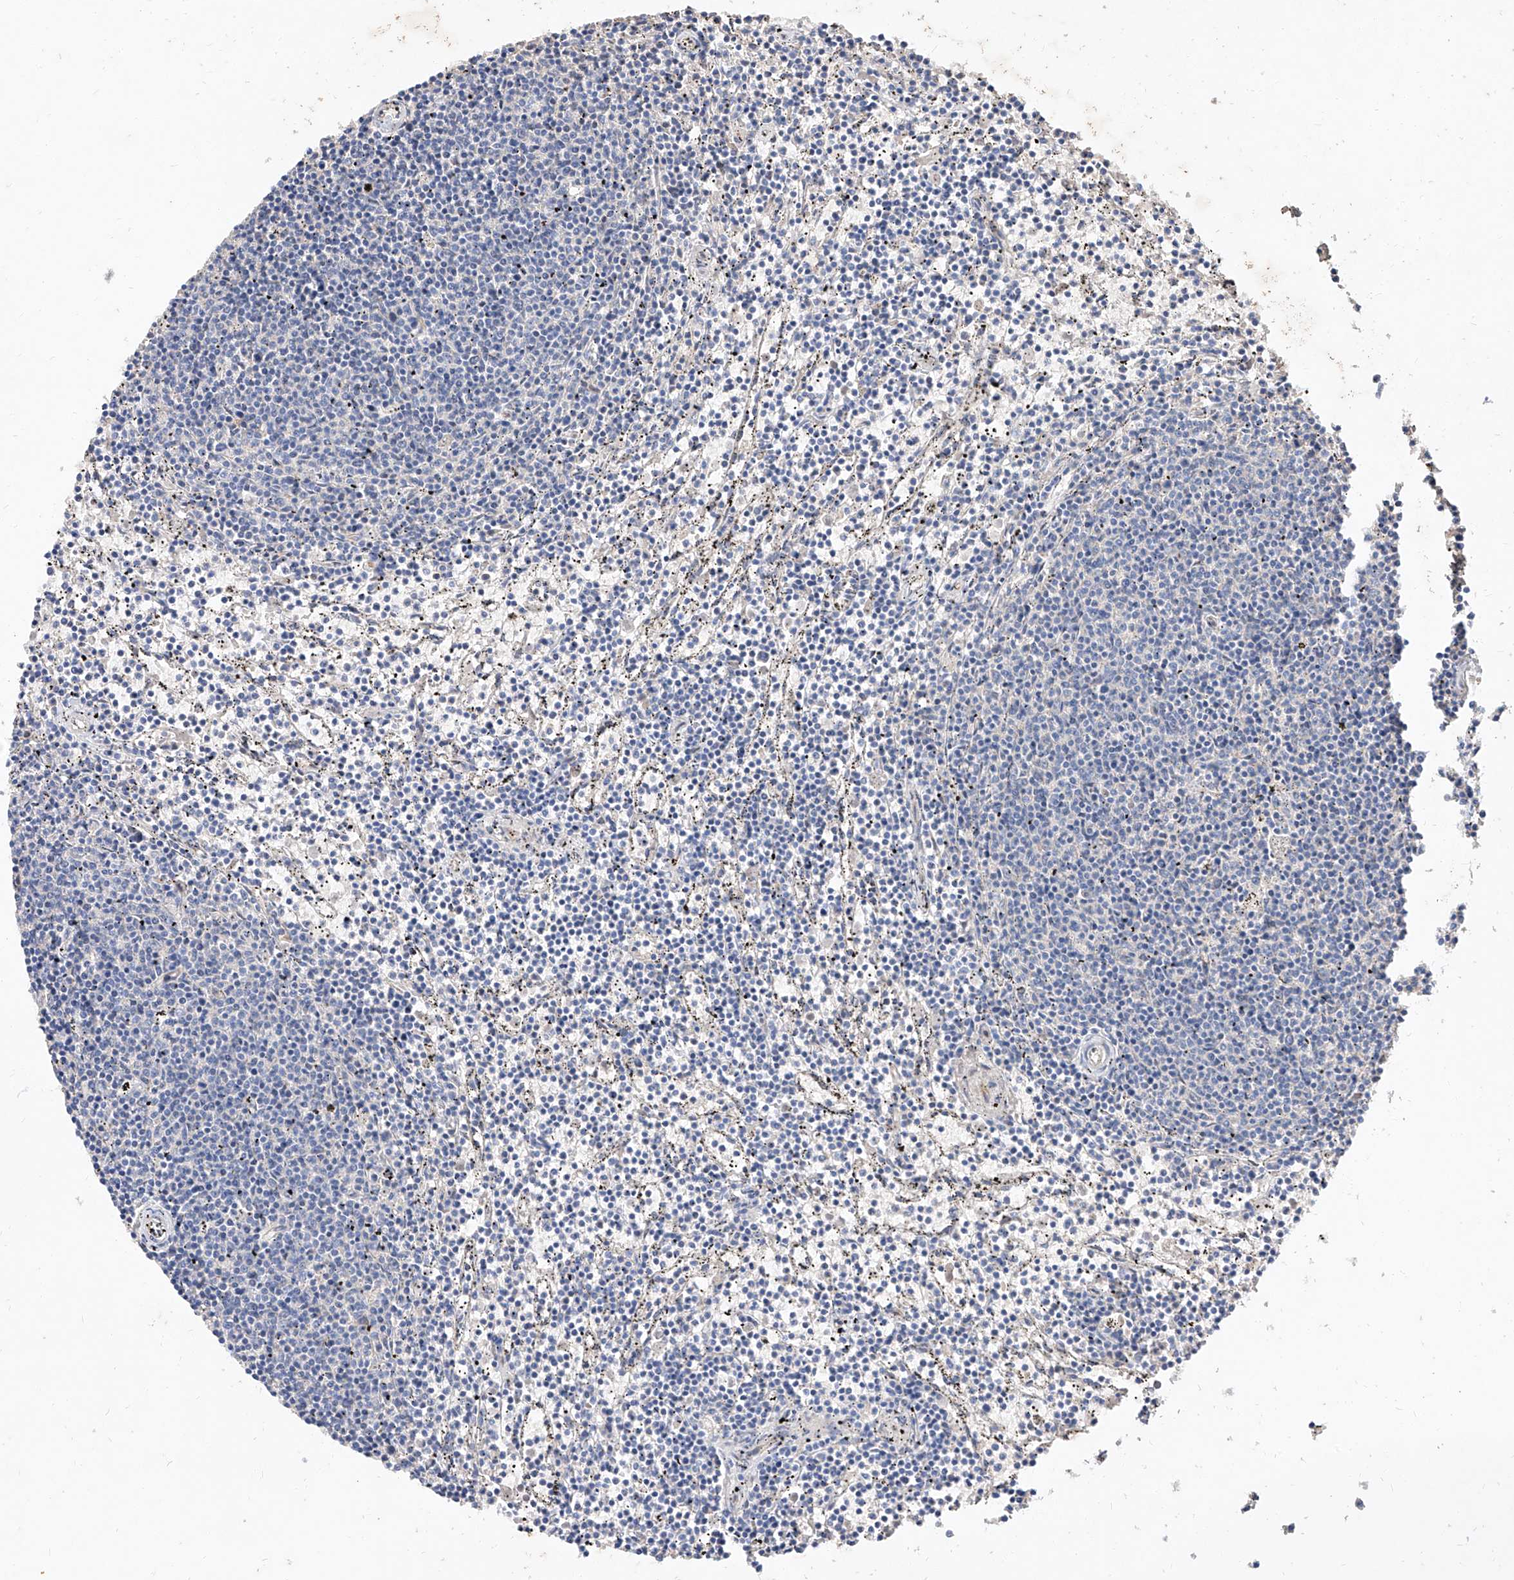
{"staining": {"intensity": "negative", "quantity": "none", "location": "none"}, "tissue": "lymphoma", "cell_type": "Tumor cells", "image_type": "cancer", "snomed": [{"axis": "morphology", "description": "Malignant lymphoma, non-Hodgkin's type, Low grade"}, {"axis": "topography", "description": "Spleen"}], "caption": "Tumor cells show no significant staining in low-grade malignant lymphoma, non-Hodgkin's type.", "gene": "DIRAS3", "patient": {"sex": "female", "age": 50}}